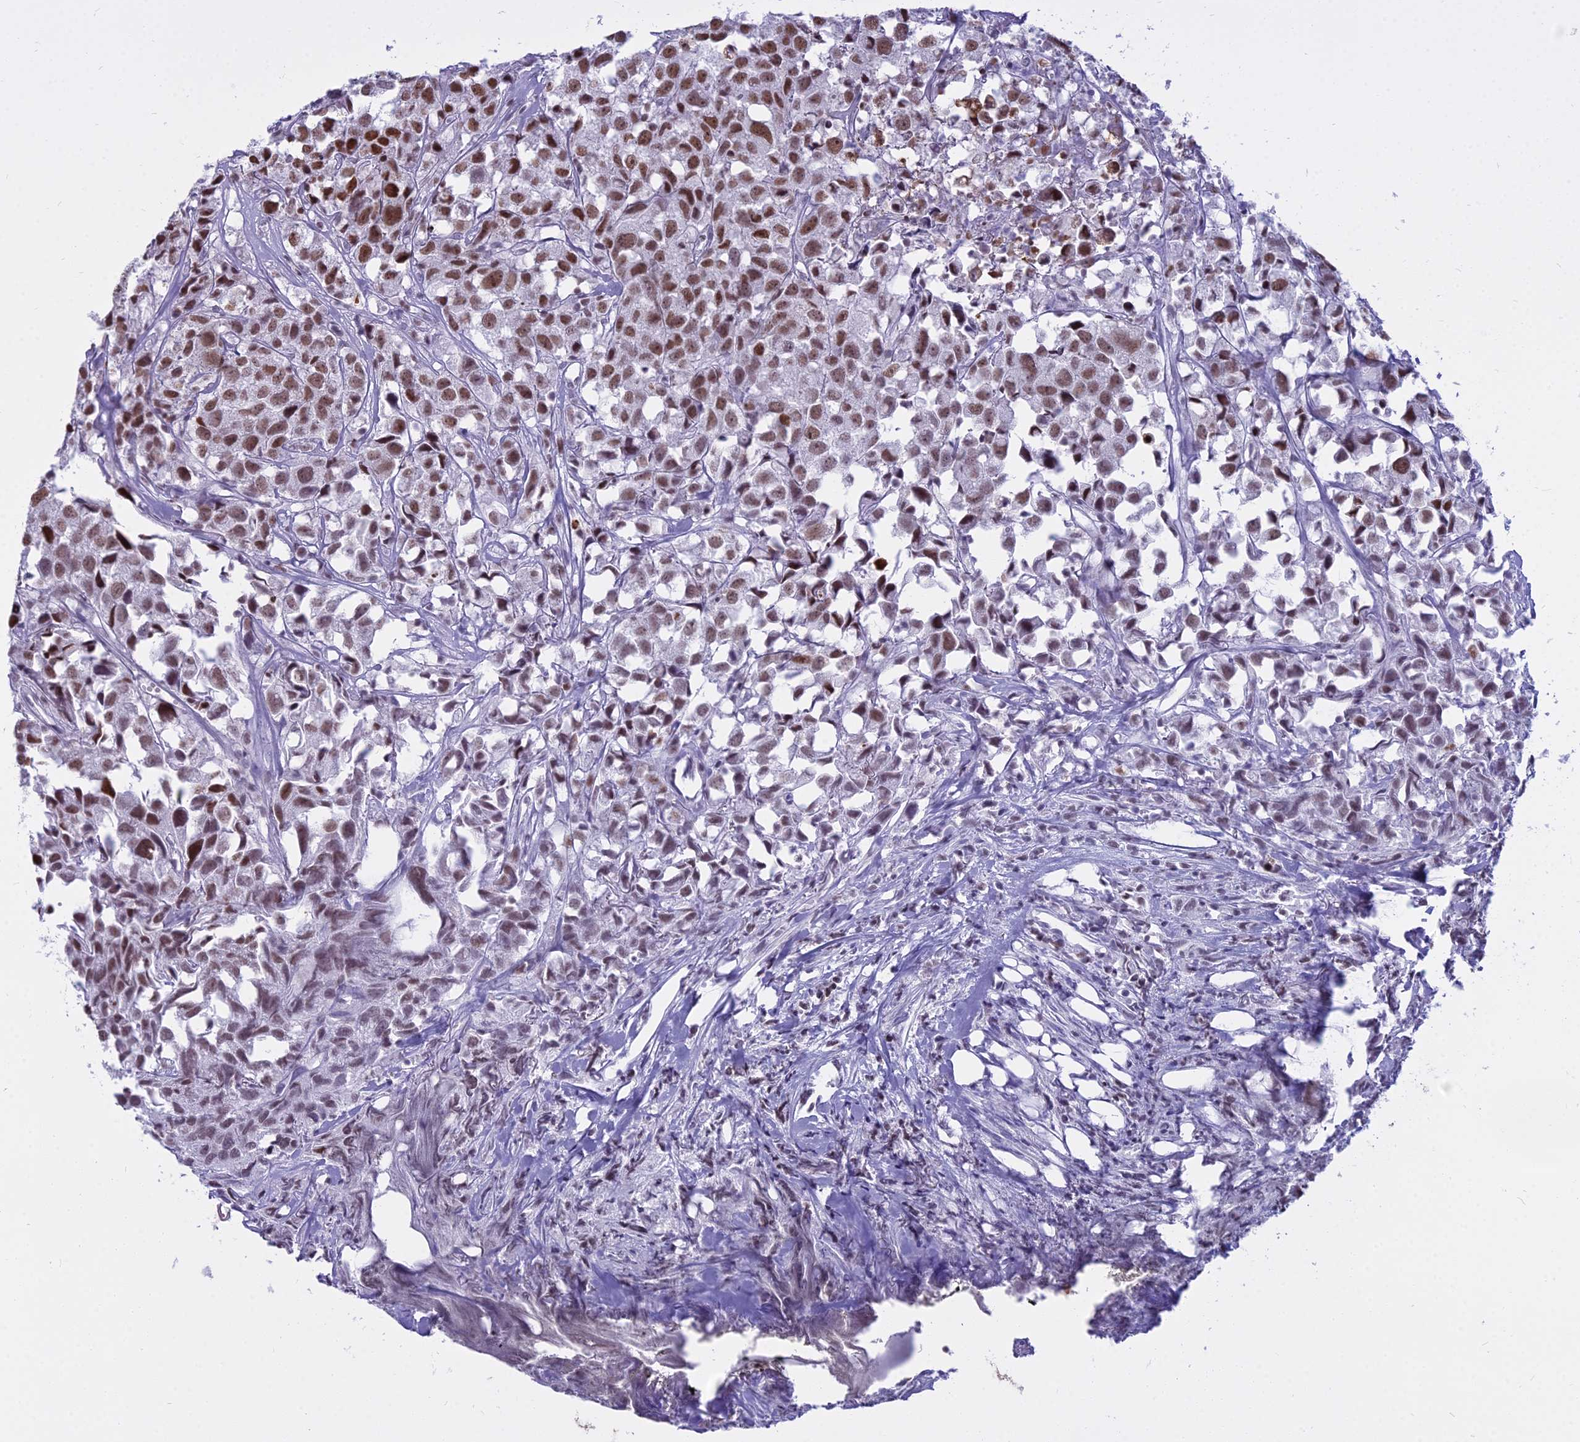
{"staining": {"intensity": "moderate", "quantity": ">75%", "location": "nuclear"}, "tissue": "urothelial cancer", "cell_type": "Tumor cells", "image_type": "cancer", "snomed": [{"axis": "morphology", "description": "Urothelial carcinoma, High grade"}, {"axis": "topography", "description": "Urinary bladder"}], "caption": "Immunohistochemistry of urothelial cancer exhibits medium levels of moderate nuclear expression in approximately >75% of tumor cells.", "gene": "PARP1", "patient": {"sex": "female", "age": 75}}